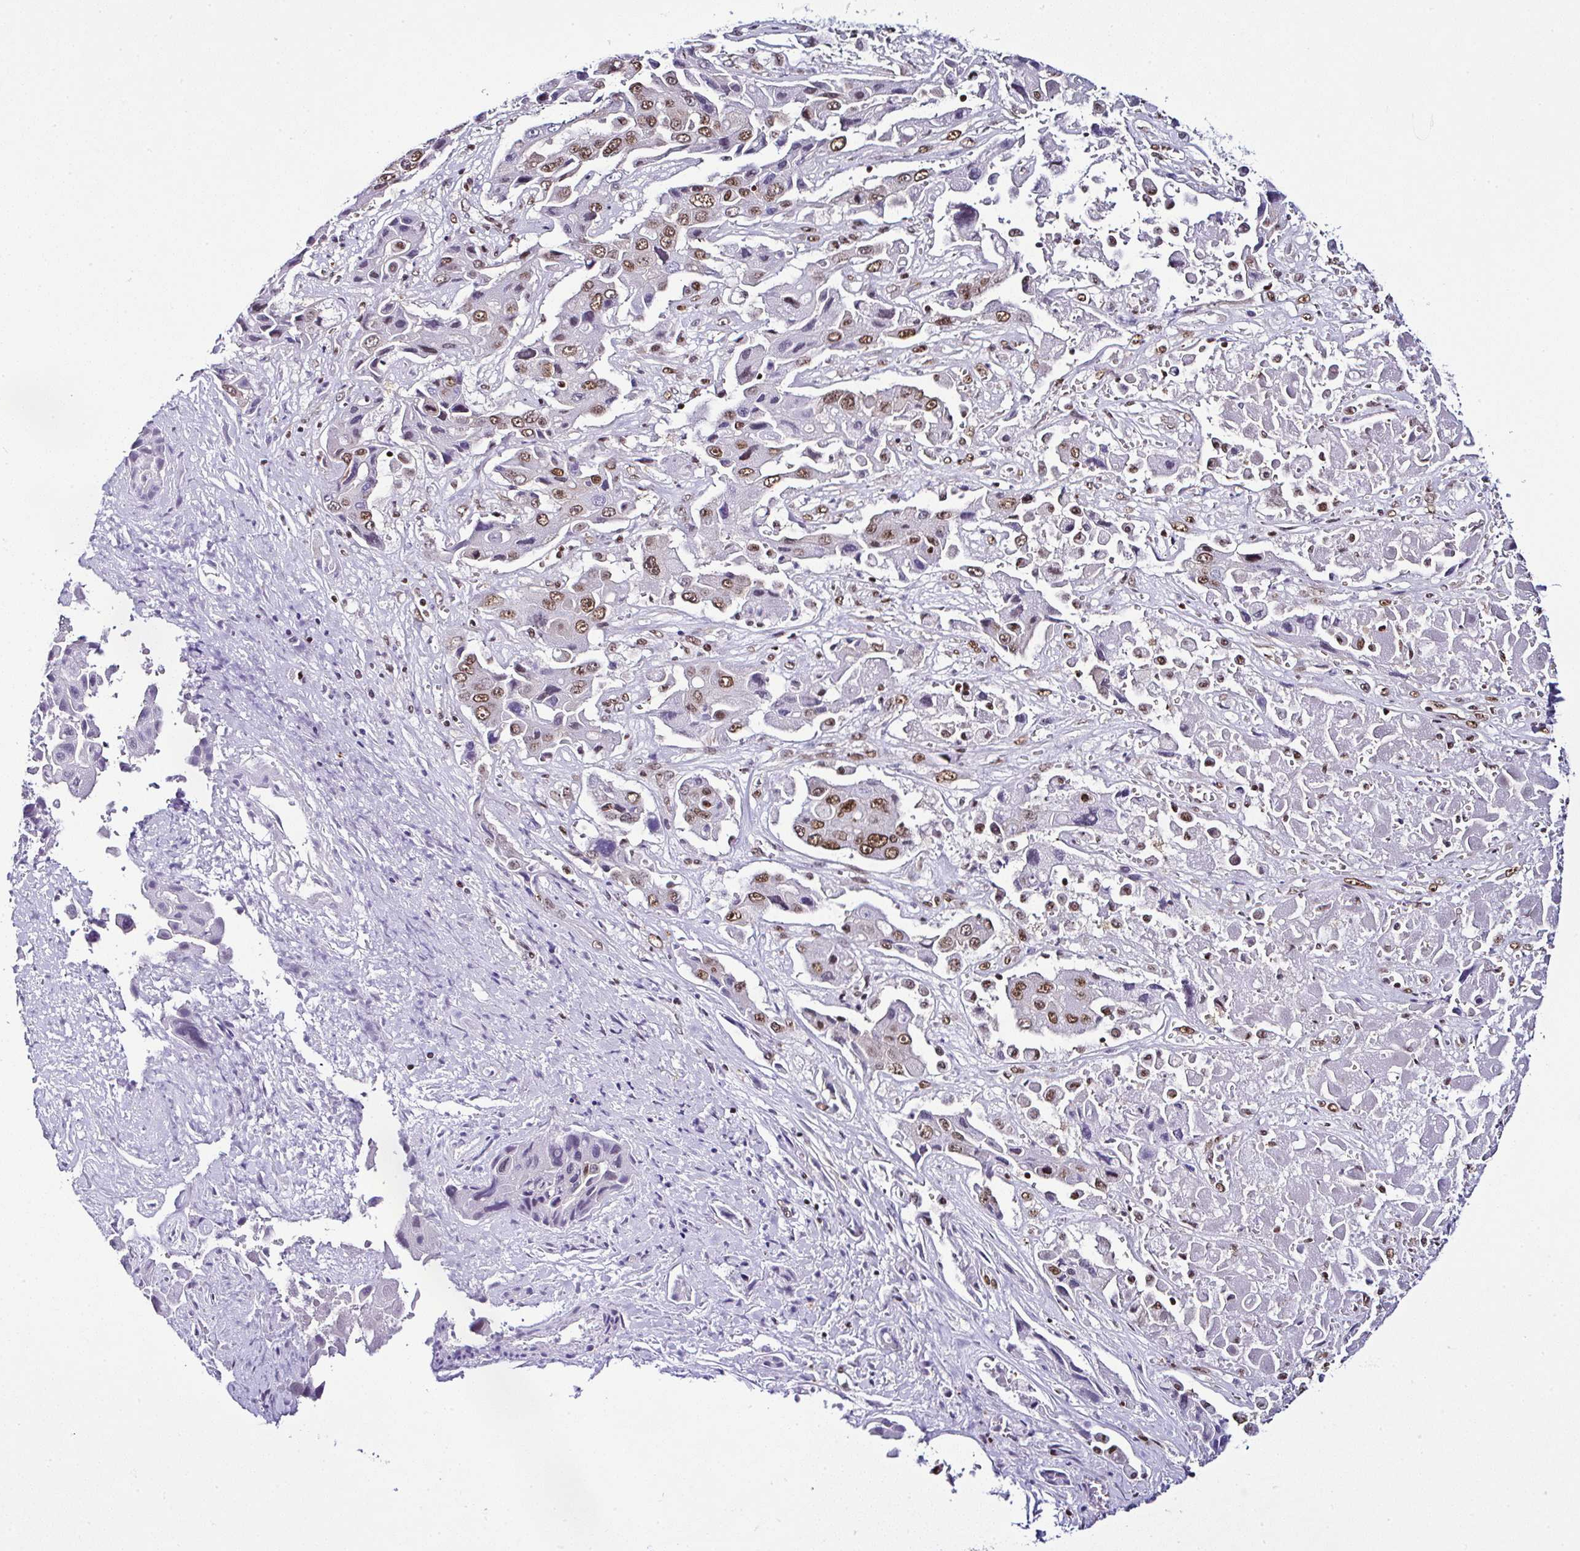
{"staining": {"intensity": "moderate", "quantity": ">75%", "location": "nuclear"}, "tissue": "liver cancer", "cell_type": "Tumor cells", "image_type": "cancer", "snomed": [{"axis": "morphology", "description": "Cholangiocarcinoma"}, {"axis": "topography", "description": "Liver"}], "caption": "DAB (3,3'-diaminobenzidine) immunohistochemical staining of human liver cholangiocarcinoma reveals moderate nuclear protein positivity in about >75% of tumor cells.", "gene": "DR1", "patient": {"sex": "male", "age": 67}}